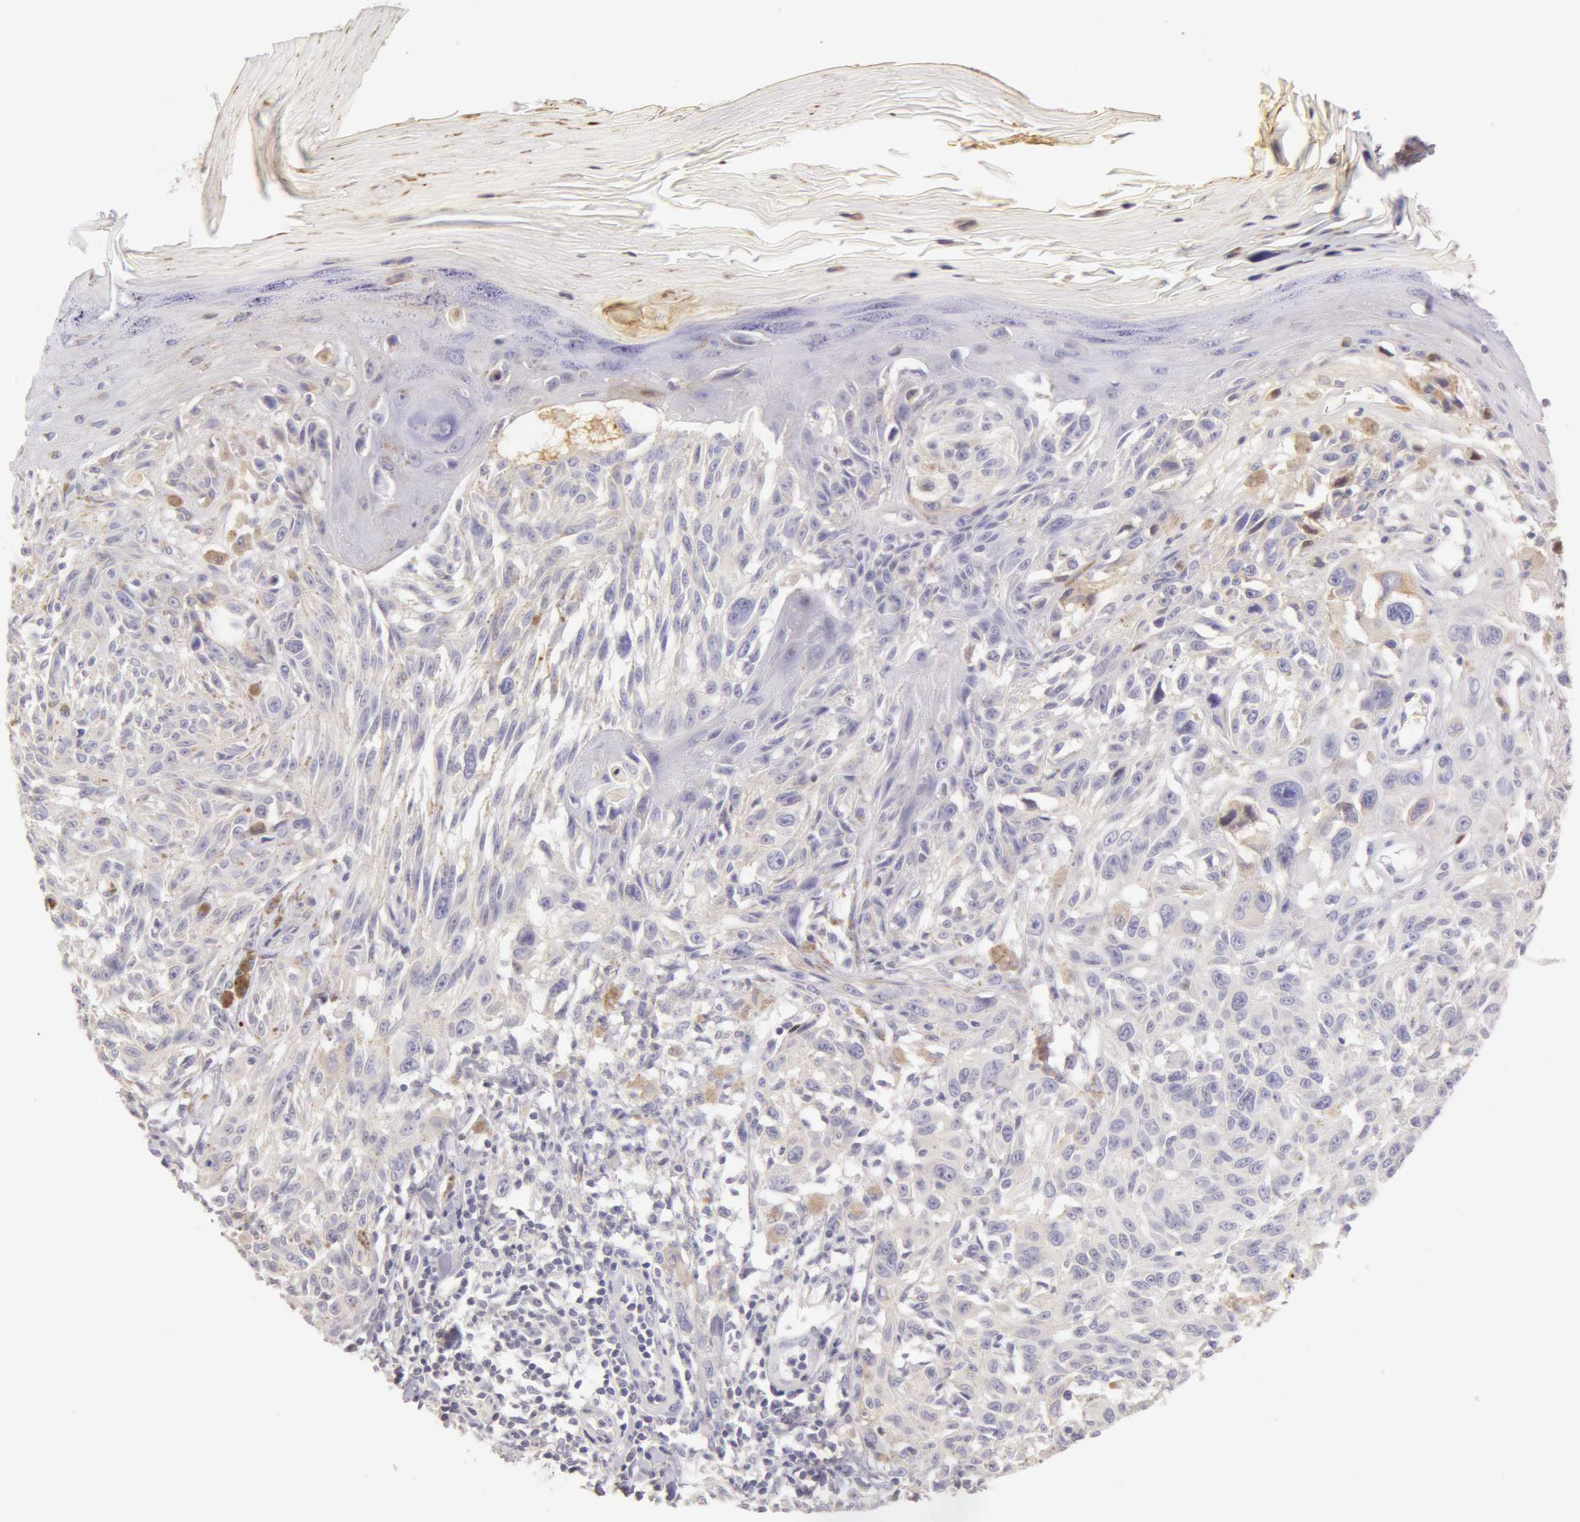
{"staining": {"intensity": "negative", "quantity": "none", "location": "none"}, "tissue": "melanoma", "cell_type": "Tumor cells", "image_type": "cancer", "snomed": [{"axis": "morphology", "description": "Malignant melanoma, NOS"}, {"axis": "topography", "description": "Skin"}], "caption": "Immunohistochemical staining of melanoma demonstrates no significant positivity in tumor cells.", "gene": "AHSG", "patient": {"sex": "female", "age": 77}}